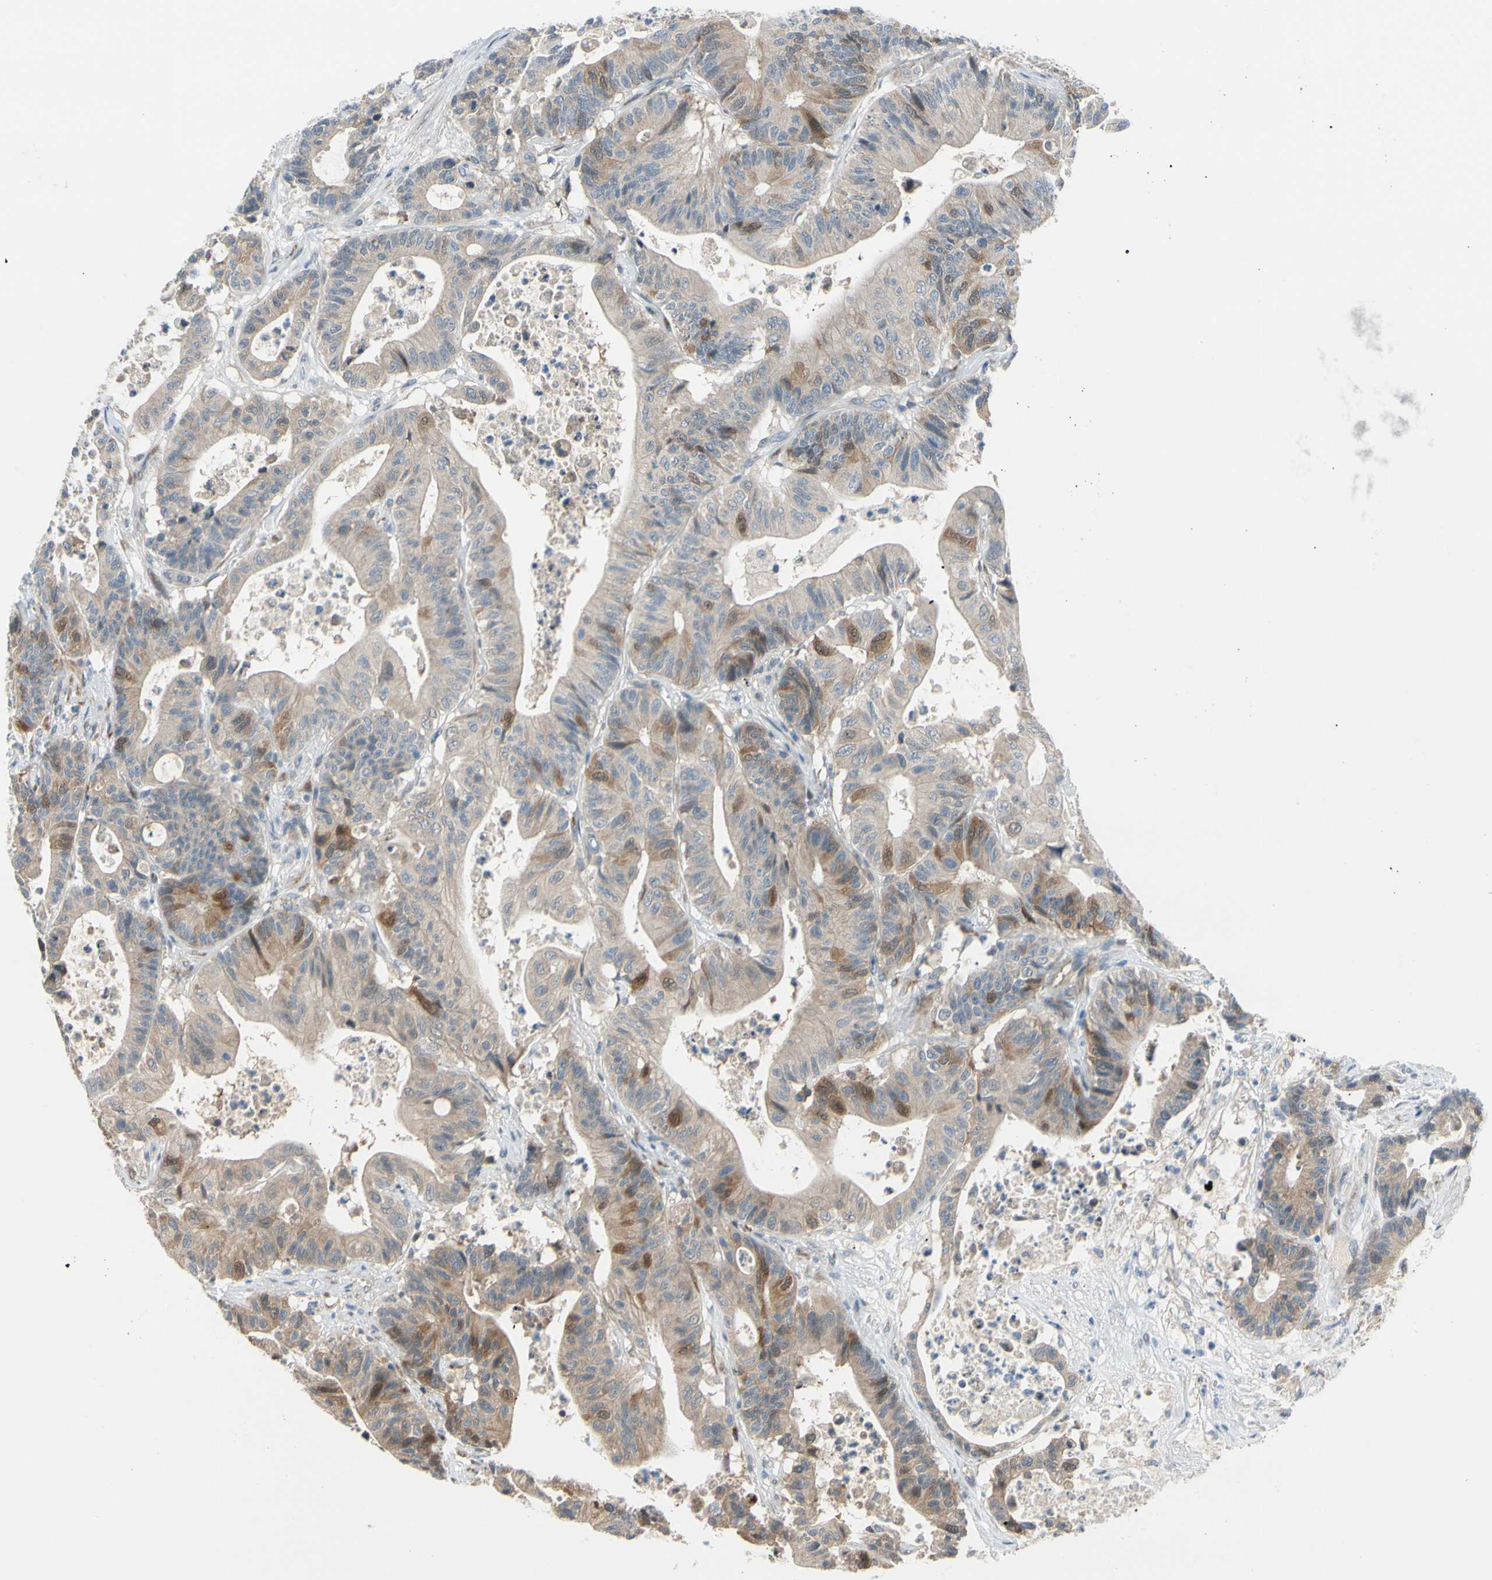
{"staining": {"intensity": "moderate", "quantity": "<25%", "location": "cytoplasmic/membranous"}, "tissue": "colorectal cancer", "cell_type": "Tumor cells", "image_type": "cancer", "snomed": [{"axis": "morphology", "description": "Adenocarcinoma, NOS"}, {"axis": "topography", "description": "Colon"}], "caption": "This is an image of IHC staining of adenocarcinoma (colorectal), which shows moderate staining in the cytoplasmic/membranous of tumor cells.", "gene": "PTTG1", "patient": {"sex": "female", "age": 84}}